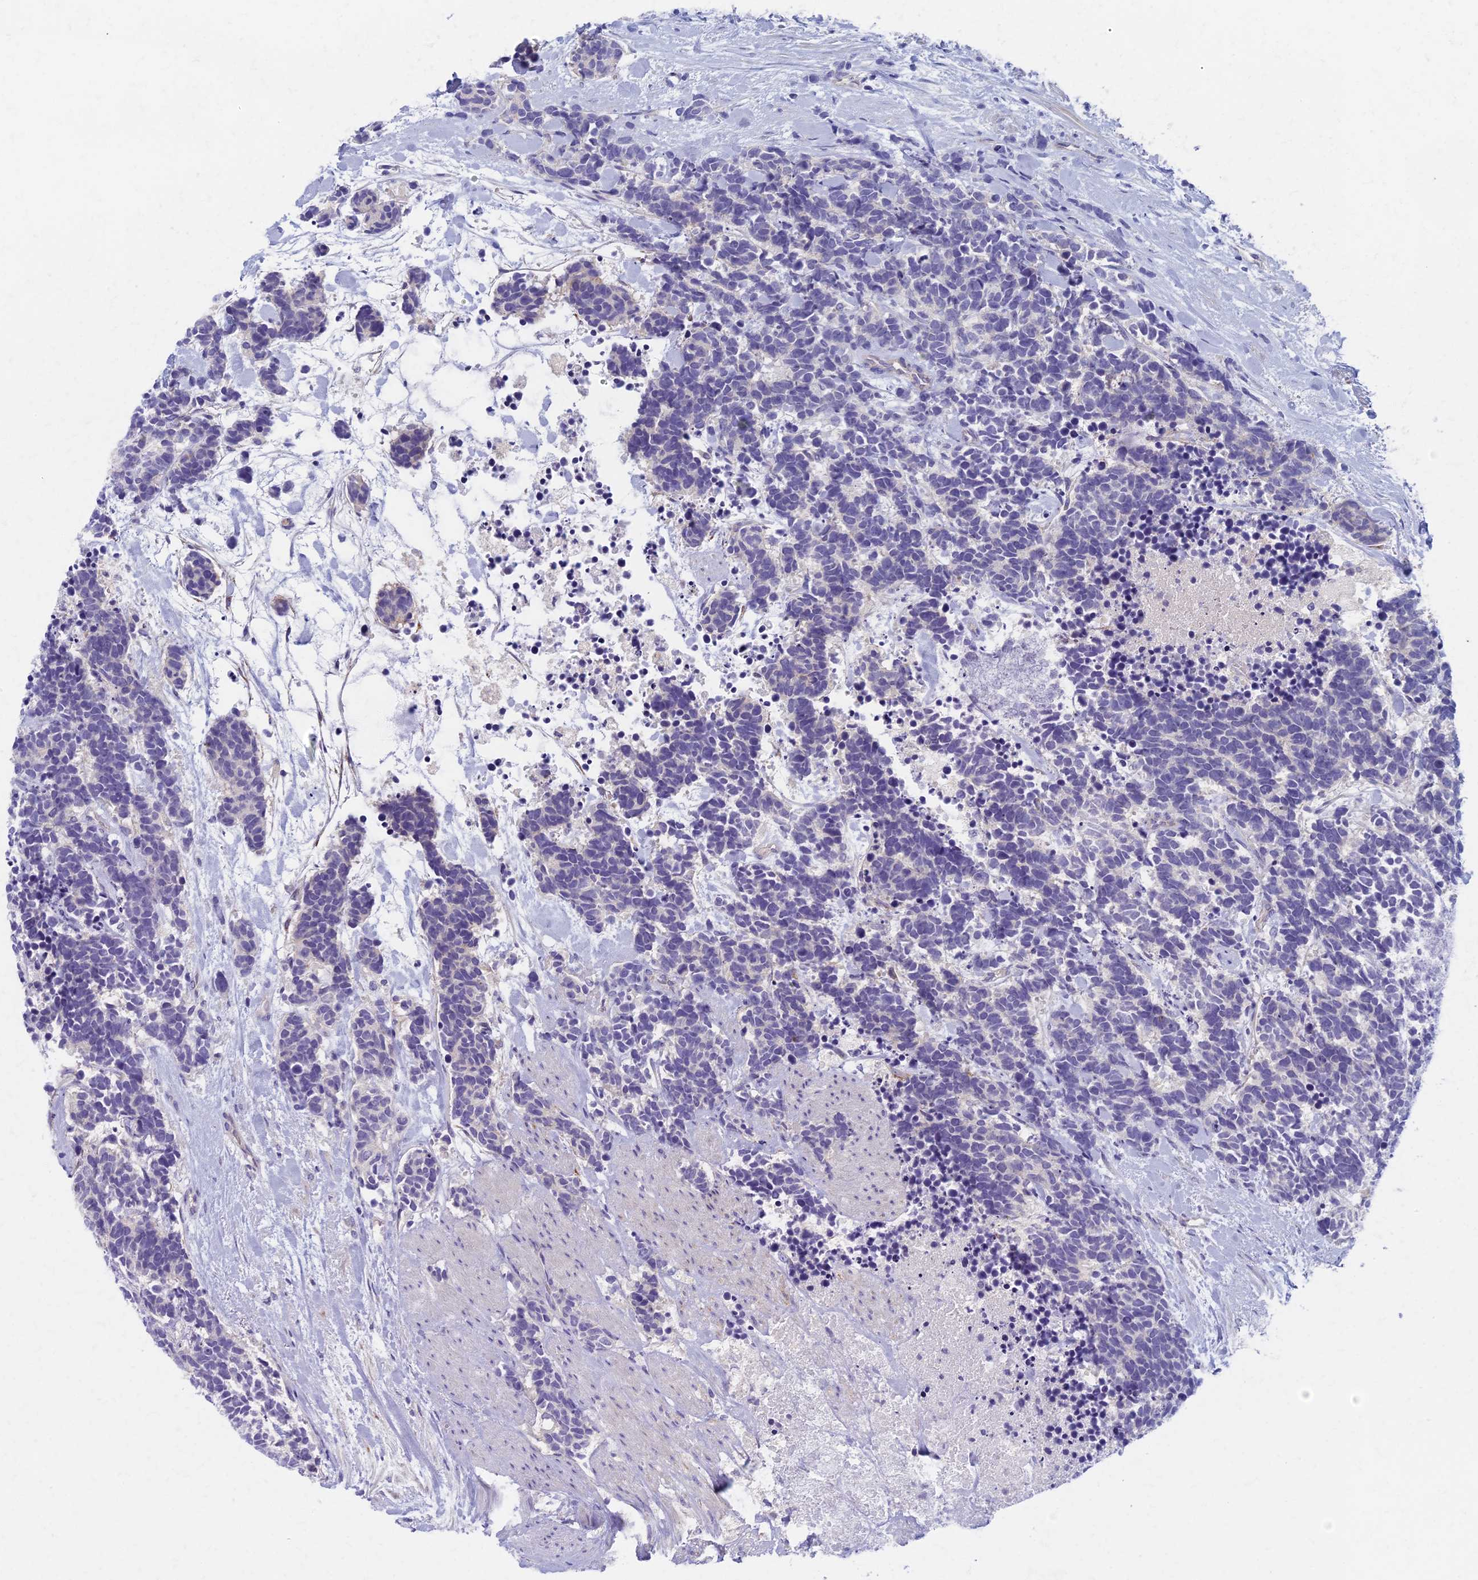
{"staining": {"intensity": "negative", "quantity": "none", "location": "none"}, "tissue": "carcinoid", "cell_type": "Tumor cells", "image_type": "cancer", "snomed": [{"axis": "morphology", "description": "Carcinoma, NOS"}, {"axis": "morphology", "description": "Carcinoid, malignant, NOS"}, {"axis": "topography", "description": "Prostate"}], "caption": "The image displays no significant positivity in tumor cells of carcinoid. (DAB immunohistochemistry (IHC) with hematoxylin counter stain).", "gene": "AP4E1", "patient": {"sex": "male", "age": 57}}